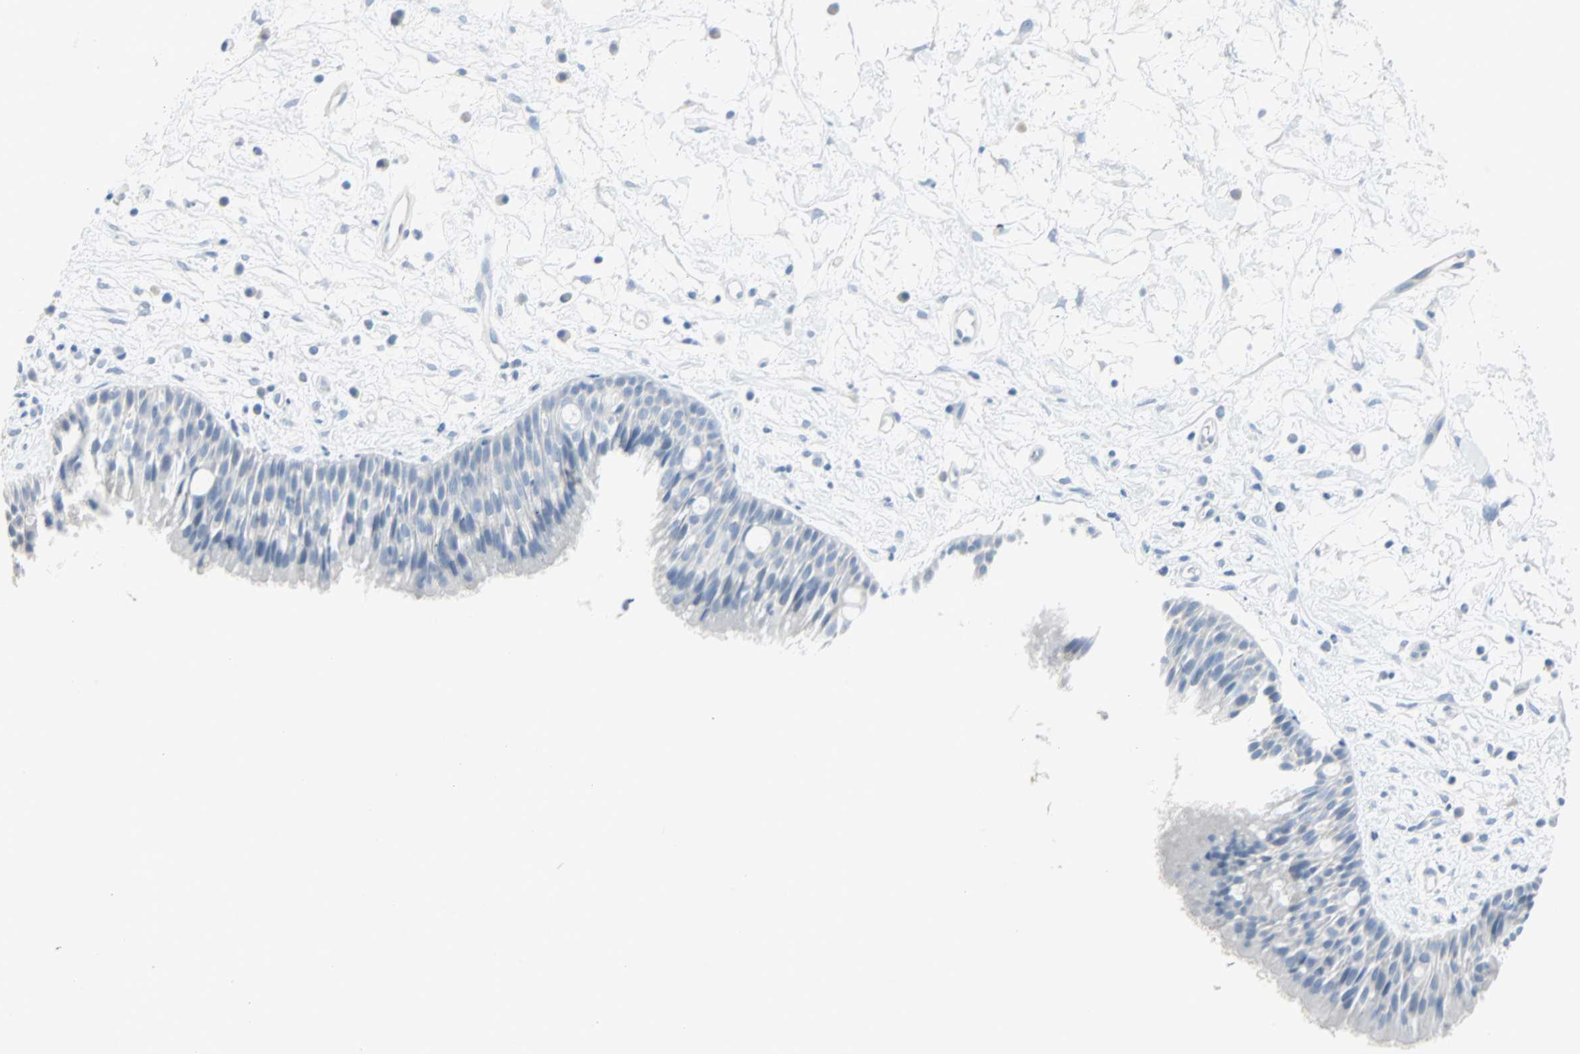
{"staining": {"intensity": "negative", "quantity": "none", "location": "none"}, "tissue": "nasopharynx", "cell_type": "Respiratory epithelial cells", "image_type": "normal", "snomed": [{"axis": "morphology", "description": "Normal tissue, NOS"}, {"axis": "topography", "description": "Nasopharynx"}], "caption": "Immunohistochemistry (IHC) of normal human nasopharynx demonstrates no staining in respiratory epithelial cells. (Brightfield microscopy of DAB (3,3'-diaminobenzidine) immunohistochemistry (IHC) at high magnification).", "gene": "STX1A", "patient": {"sex": "male", "age": 13}}